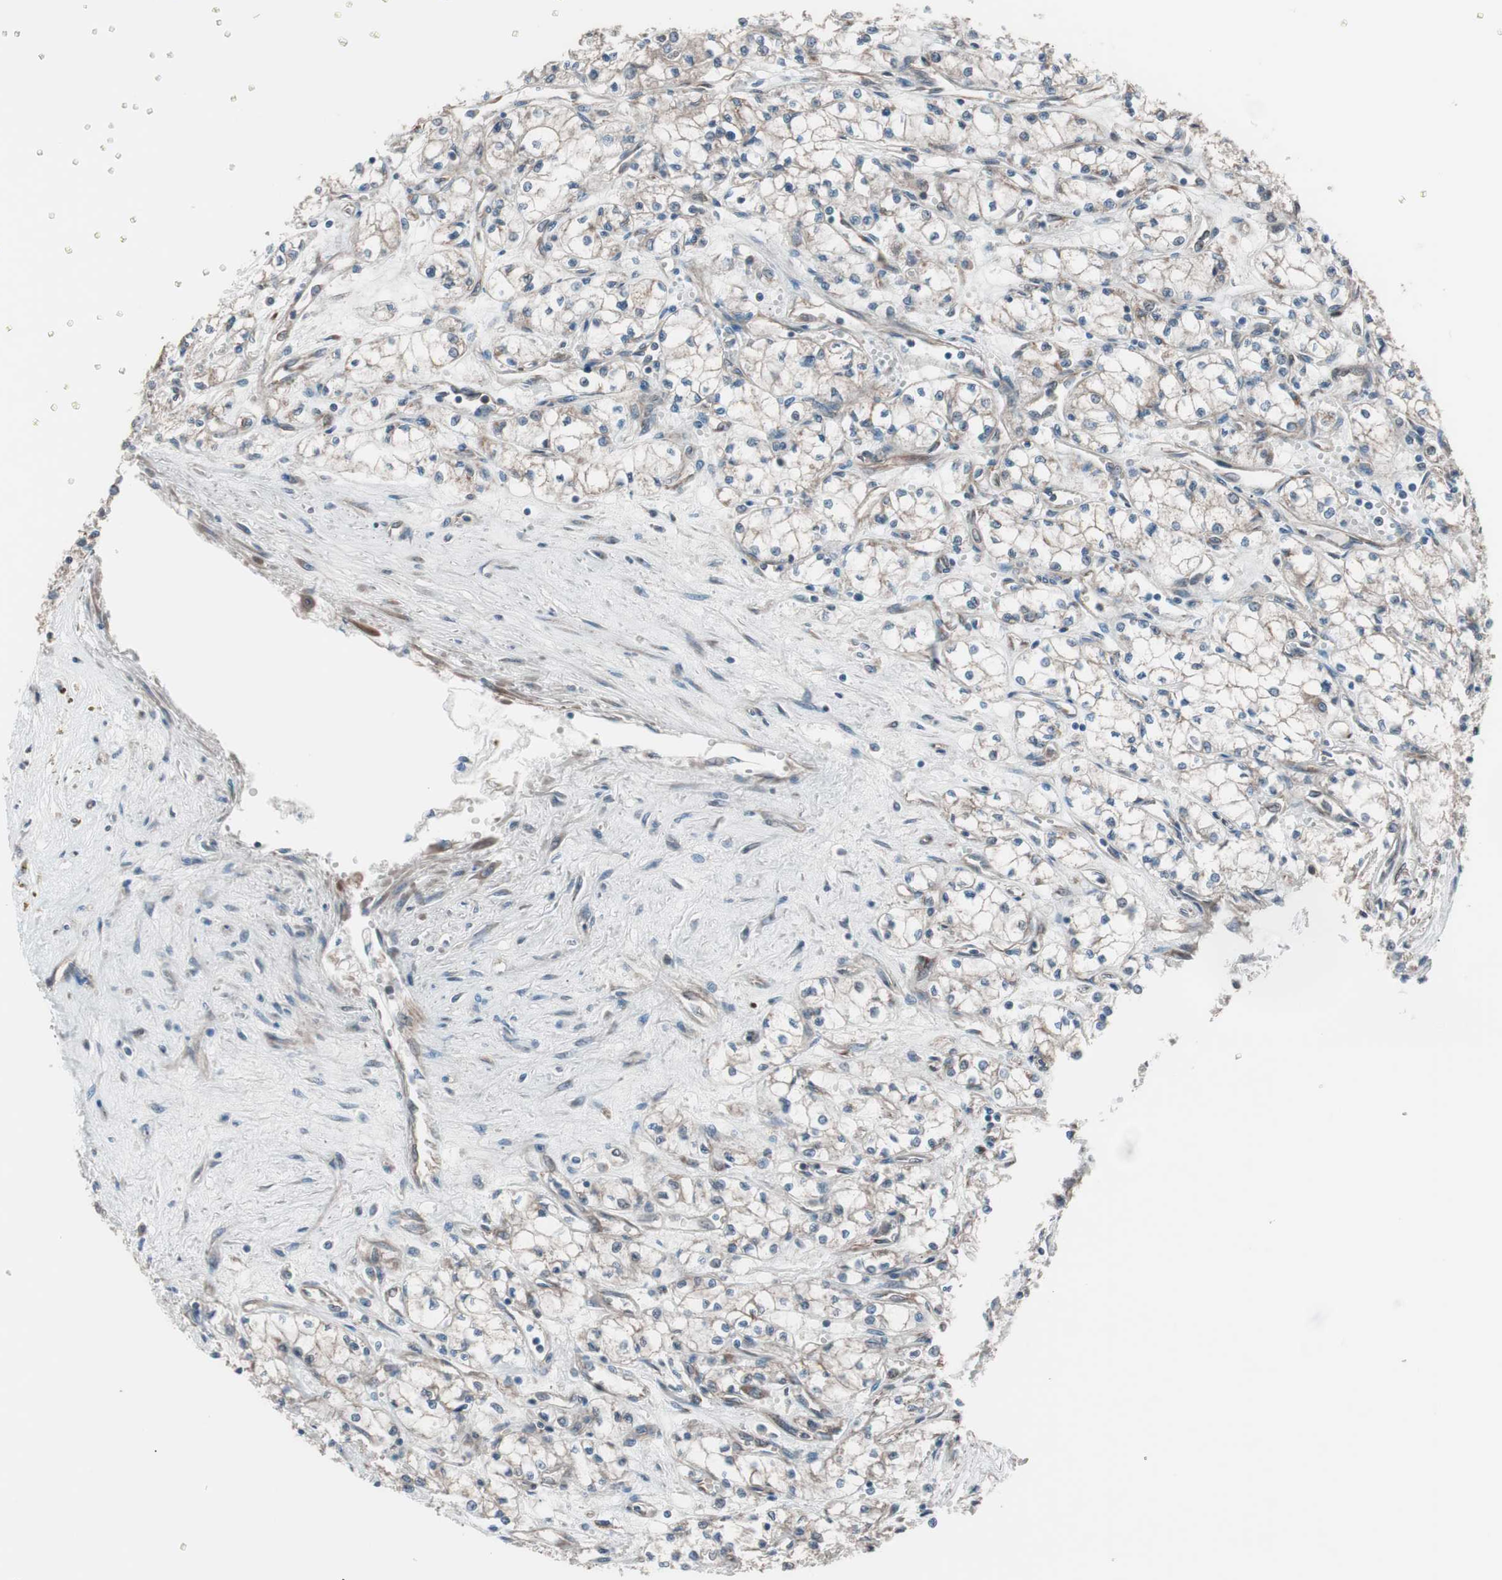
{"staining": {"intensity": "weak", "quantity": "<25%", "location": "cytoplasmic/membranous"}, "tissue": "renal cancer", "cell_type": "Tumor cells", "image_type": "cancer", "snomed": [{"axis": "morphology", "description": "Normal tissue, NOS"}, {"axis": "morphology", "description": "Adenocarcinoma, NOS"}, {"axis": "topography", "description": "Kidney"}], "caption": "A high-resolution photomicrograph shows IHC staining of adenocarcinoma (renal), which demonstrates no significant positivity in tumor cells.", "gene": "SEC31A", "patient": {"sex": "male", "age": 59}}